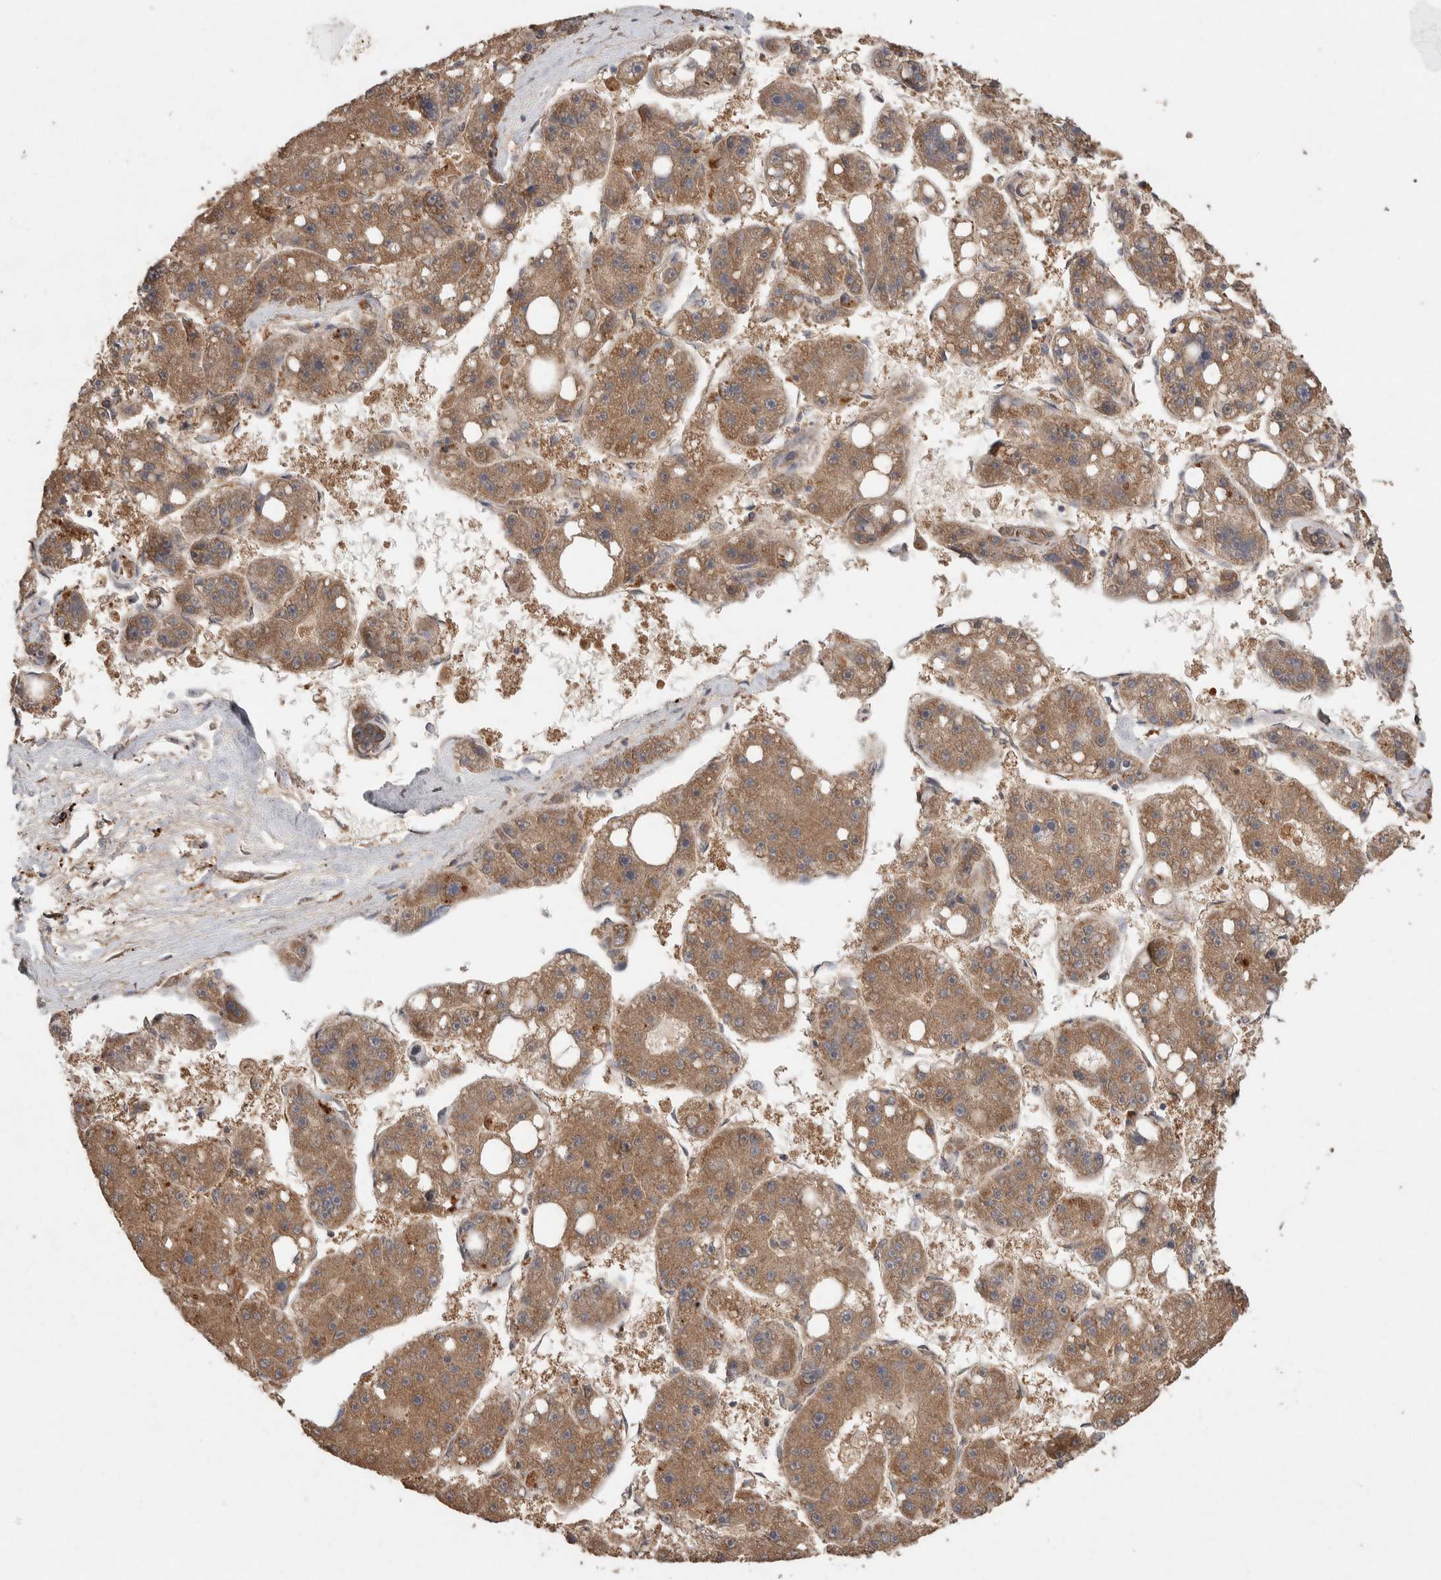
{"staining": {"intensity": "moderate", "quantity": ">75%", "location": "cytoplasmic/membranous"}, "tissue": "liver cancer", "cell_type": "Tumor cells", "image_type": "cancer", "snomed": [{"axis": "morphology", "description": "Carcinoma, Hepatocellular, NOS"}, {"axis": "topography", "description": "Liver"}], "caption": "DAB immunohistochemical staining of human liver hepatocellular carcinoma reveals moderate cytoplasmic/membranous protein staining in approximately >75% of tumor cells.", "gene": "KCNJ5", "patient": {"sex": "female", "age": 61}}